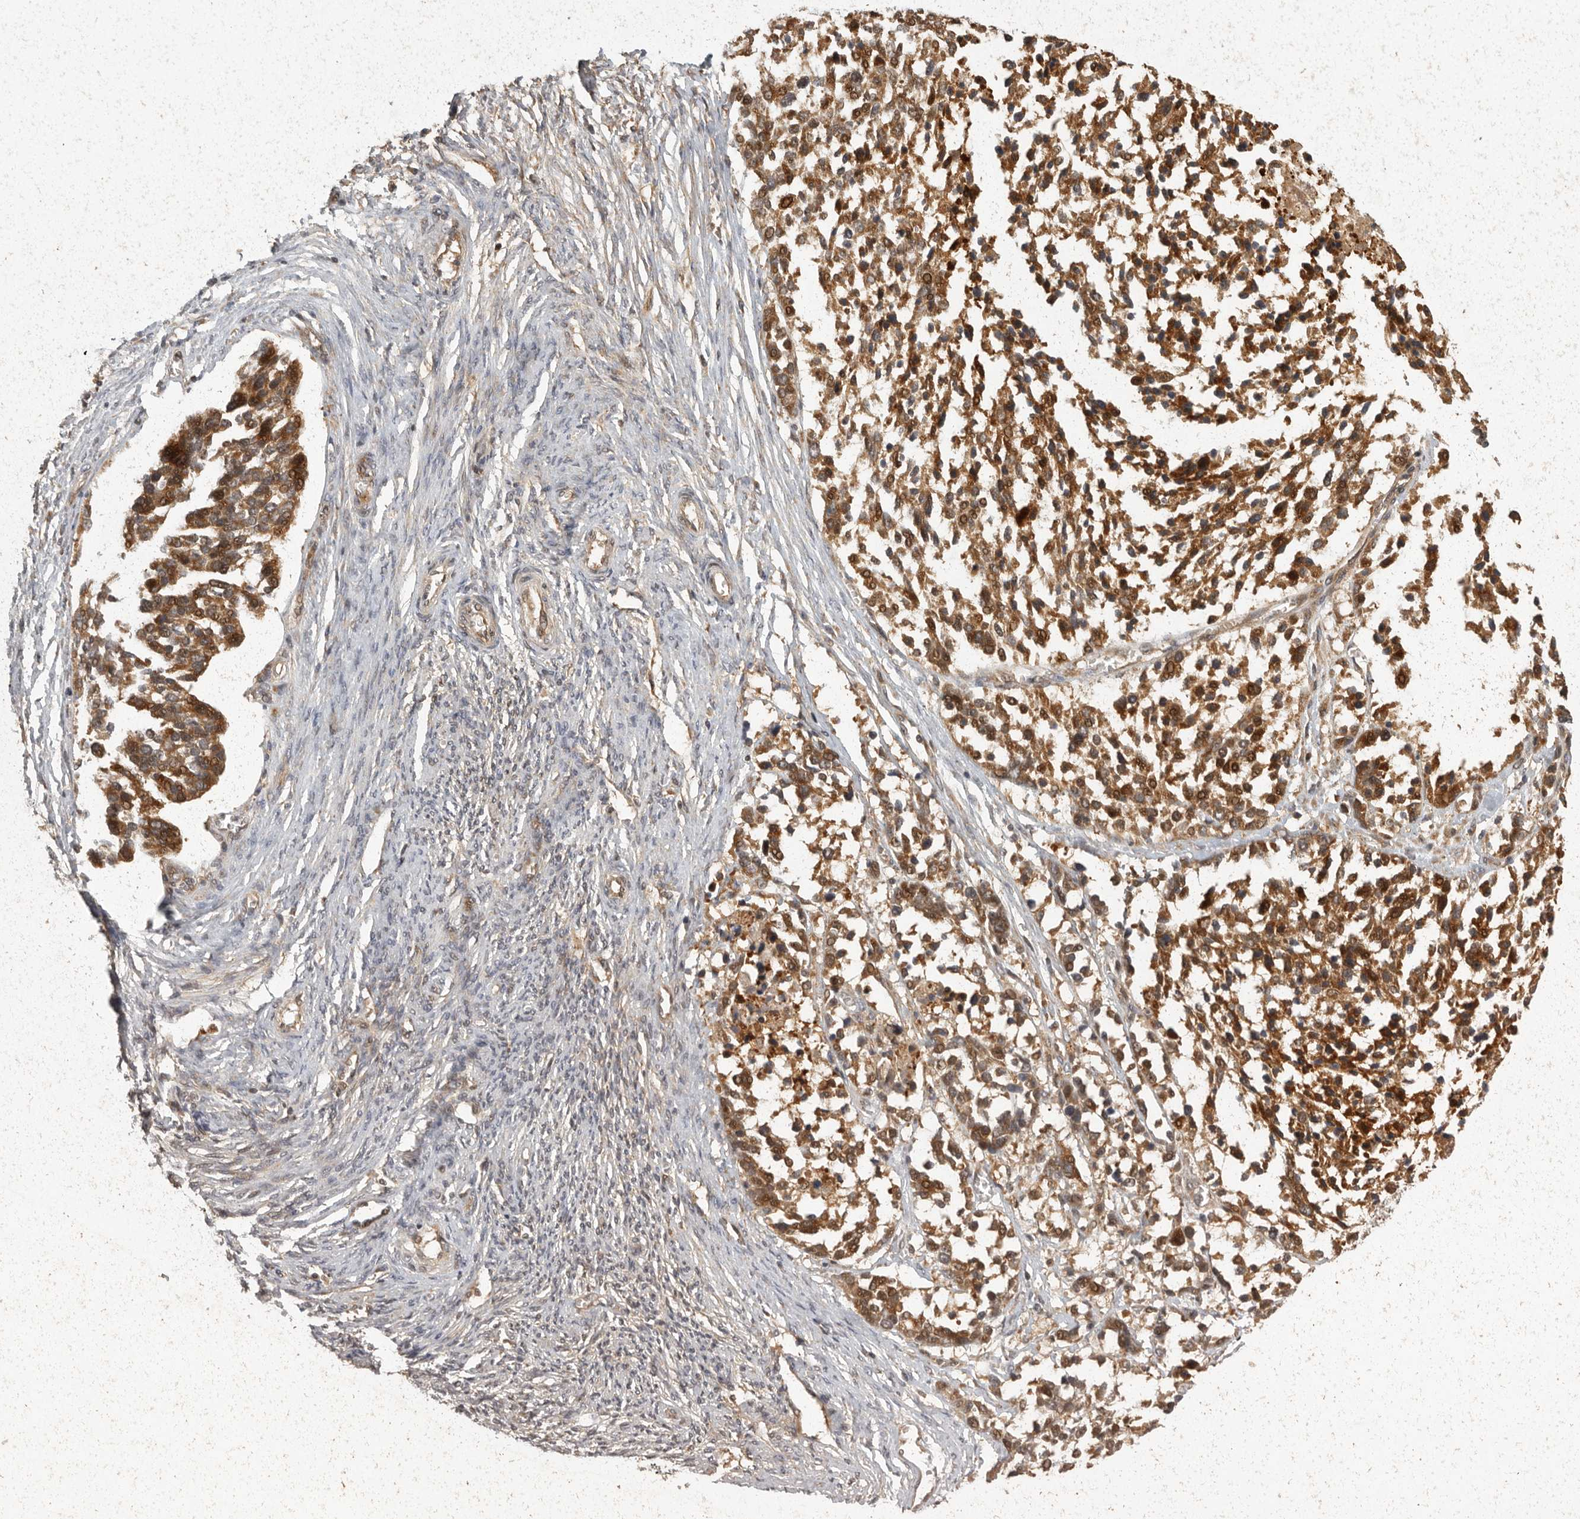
{"staining": {"intensity": "moderate", "quantity": ">75%", "location": "cytoplasmic/membranous"}, "tissue": "ovarian cancer", "cell_type": "Tumor cells", "image_type": "cancer", "snomed": [{"axis": "morphology", "description": "Cystadenocarcinoma, serous, NOS"}, {"axis": "topography", "description": "Ovary"}], "caption": "Moderate cytoplasmic/membranous expression is identified in about >75% of tumor cells in ovarian cancer (serous cystadenocarcinoma).", "gene": "SWT1", "patient": {"sex": "female", "age": 44}}